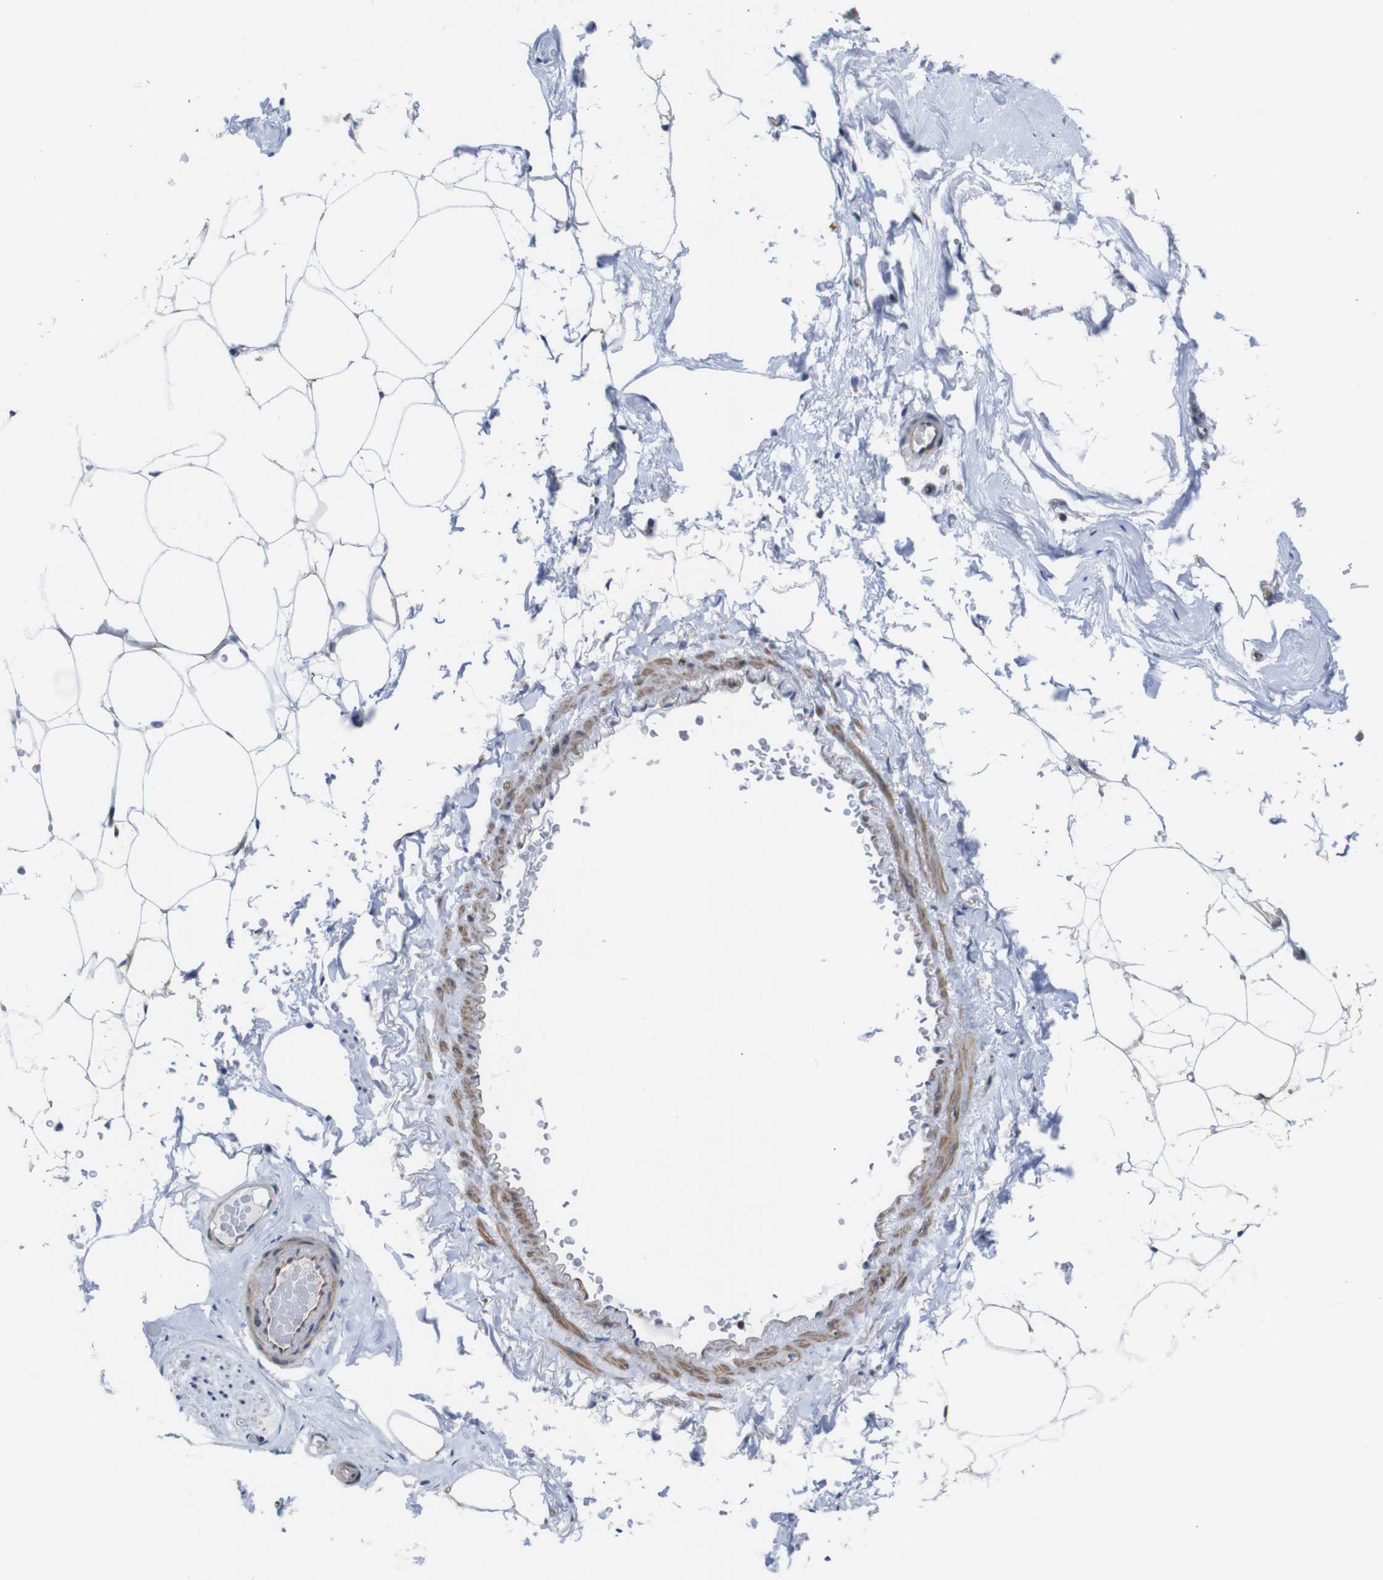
{"staining": {"intensity": "weak", "quantity": ">75%", "location": "cytoplasmic/membranous"}, "tissue": "adipose tissue", "cell_type": "Adipocytes", "image_type": "normal", "snomed": [{"axis": "morphology", "description": "Normal tissue, NOS"}, {"axis": "topography", "description": "Breast"}, {"axis": "topography", "description": "Soft tissue"}], "caption": "Adipocytes show weak cytoplasmic/membranous positivity in approximately >75% of cells in normal adipose tissue.", "gene": "DDRGK1", "patient": {"sex": "female", "age": 75}}